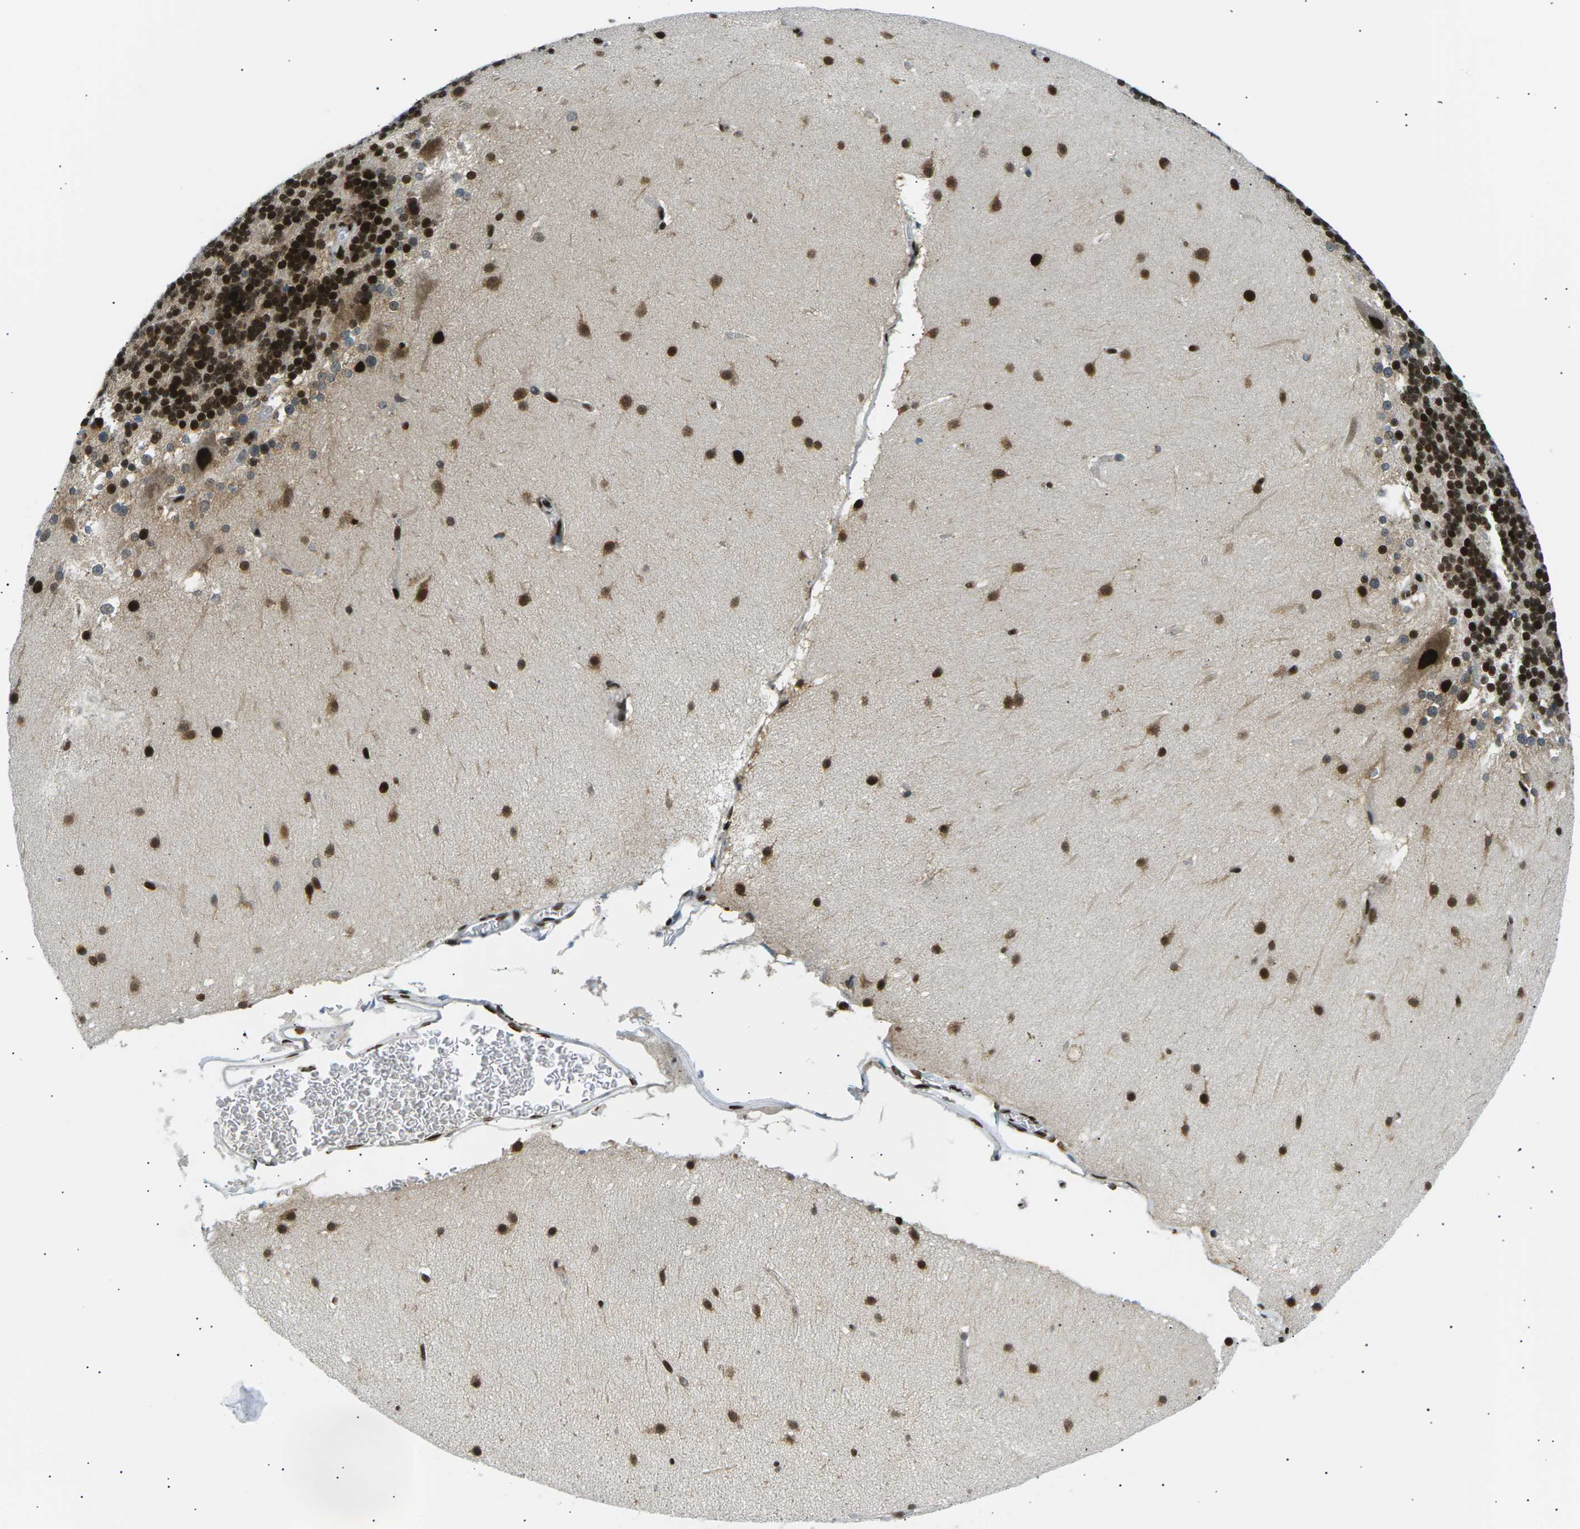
{"staining": {"intensity": "strong", "quantity": ">75%", "location": "cytoplasmic/membranous,nuclear"}, "tissue": "cerebellum", "cell_type": "Cells in granular layer", "image_type": "normal", "snomed": [{"axis": "morphology", "description": "Normal tissue, NOS"}, {"axis": "topography", "description": "Cerebellum"}], "caption": "IHC (DAB (3,3'-diaminobenzidine)) staining of normal human cerebellum displays strong cytoplasmic/membranous,nuclear protein positivity in approximately >75% of cells in granular layer. The protein is shown in brown color, while the nuclei are stained blue.", "gene": "RPA2", "patient": {"sex": "female", "age": 19}}